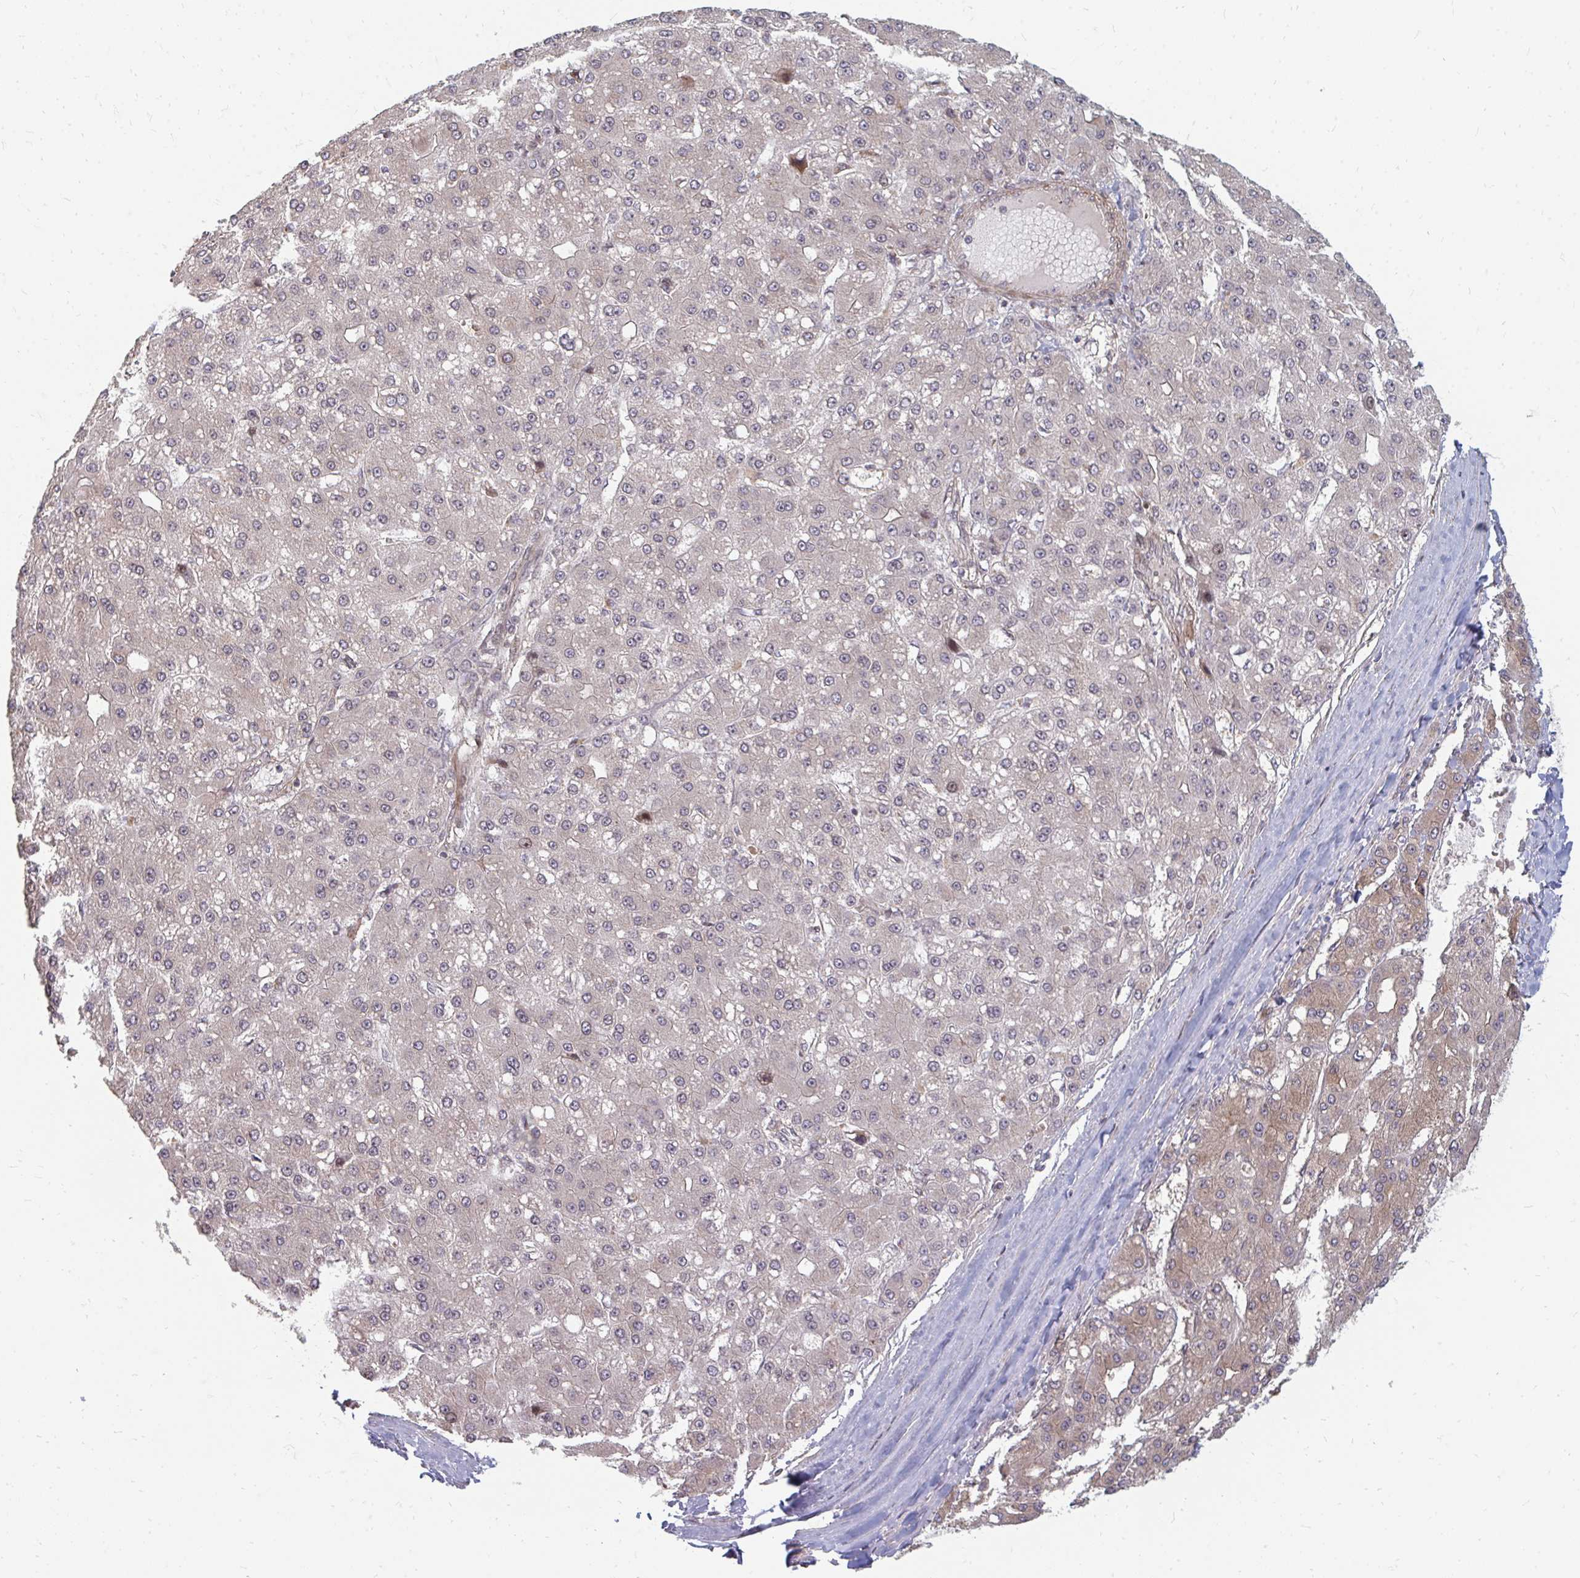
{"staining": {"intensity": "weak", "quantity": "25%-75%", "location": "cytoplasmic/membranous,nuclear"}, "tissue": "liver cancer", "cell_type": "Tumor cells", "image_type": "cancer", "snomed": [{"axis": "morphology", "description": "Carcinoma, Hepatocellular, NOS"}, {"axis": "topography", "description": "Liver"}], "caption": "Liver cancer (hepatocellular carcinoma) stained for a protein shows weak cytoplasmic/membranous and nuclear positivity in tumor cells.", "gene": "ZNF285", "patient": {"sex": "male", "age": 67}}